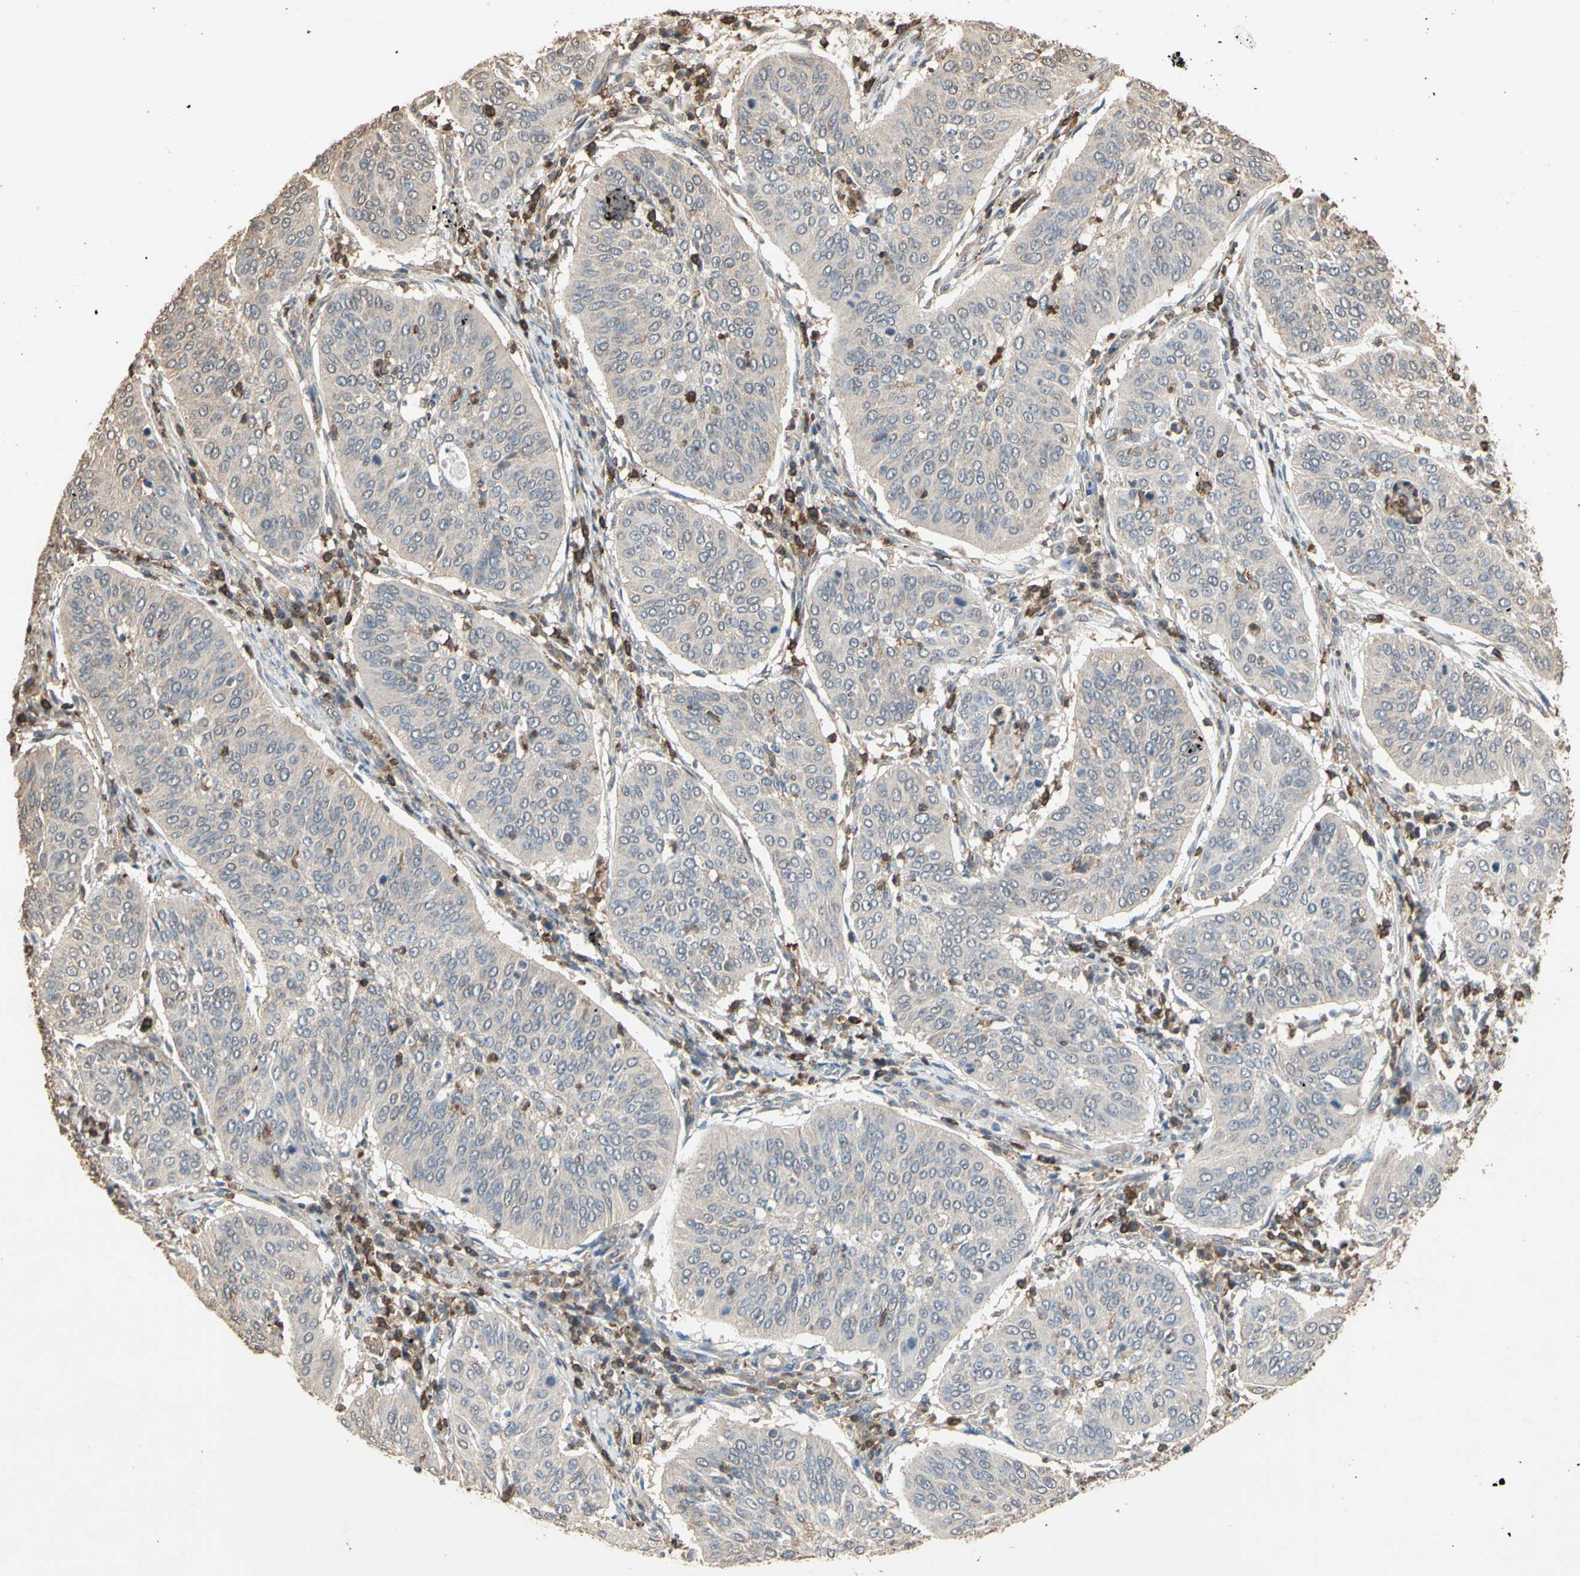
{"staining": {"intensity": "negative", "quantity": "none", "location": "none"}, "tissue": "cervical cancer", "cell_type": "Tumor cells", "image_type": "cancer", "snomed": [{"axis": "morphology", "description": "Normal tissue, NOS"}, {"axis": "morphology", "description": "Squamous cell carcinoma, NOS"}, {"axis": "topography", "description": "Cervix"}], "caption": "Photomicrograph shows no protein staining in tumor cells of cervical cancer tissue.", "gene": "MAP3K10", "patient": {"sex": "female", "age": 39}}